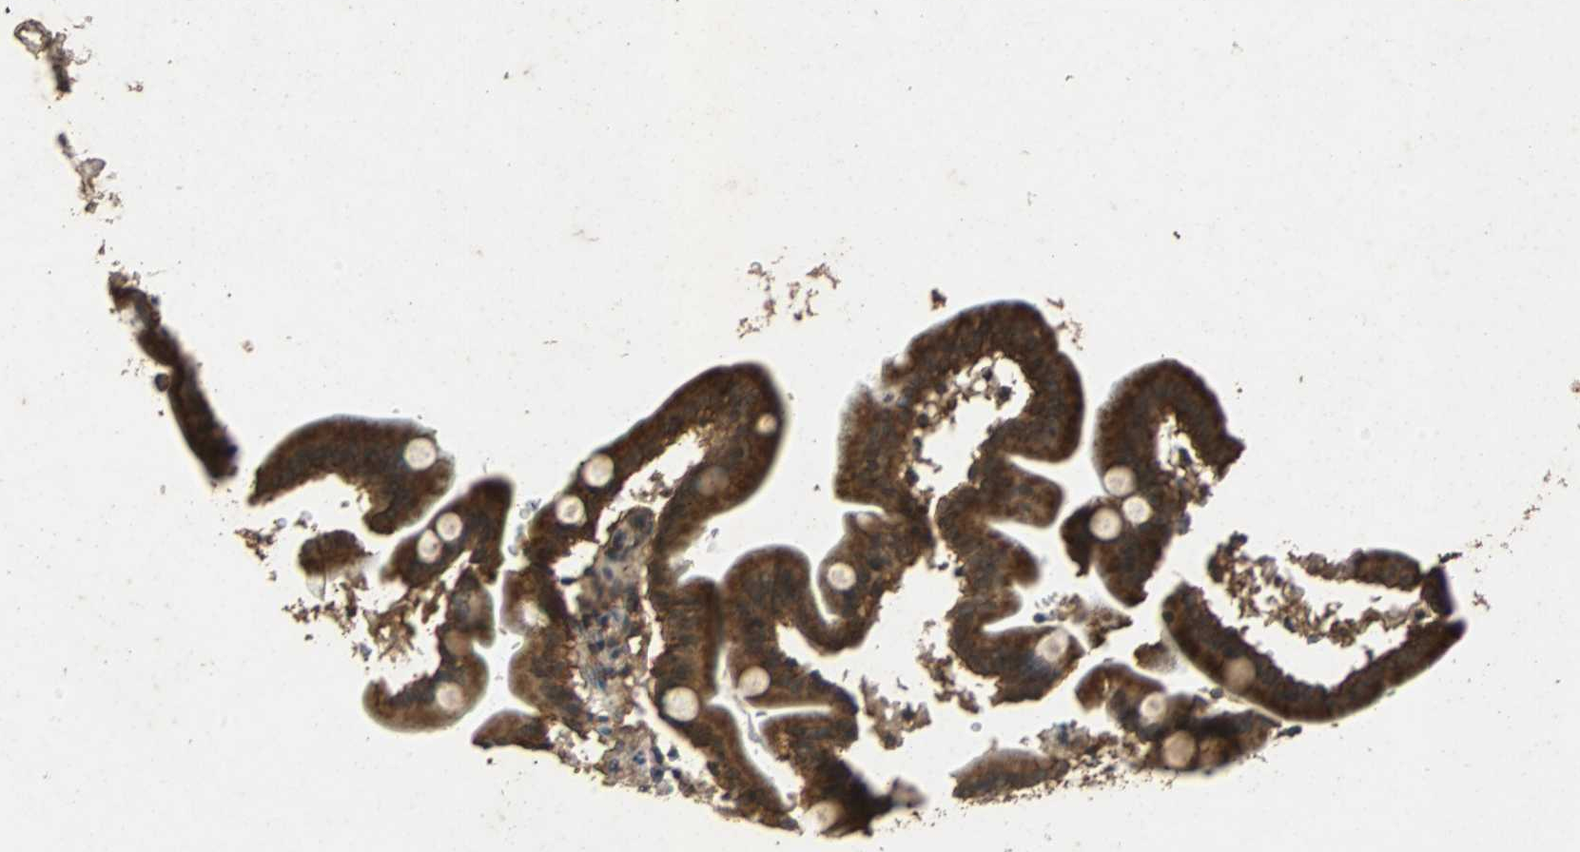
{"staining": {"intensity": "strong", "quantity": ">75%", "location": "cytoplasmic/membranous"}, "tissue": "duodenum", "cell_type": "Glandular cells", "image_type": "normal", "snomed": [{"axis": "morphology", "description": "Normal tissue, NOS"}, {"axis": "topography", "description": "Duodenum"}], "caption": "Brown immunohistochemical staining in normal duodenum displays strong cytoplasmic/membranous positivity in about >75% of glandular cells.", "gene": "NAA10", "patient": {"sex": "male", "age": 54}}